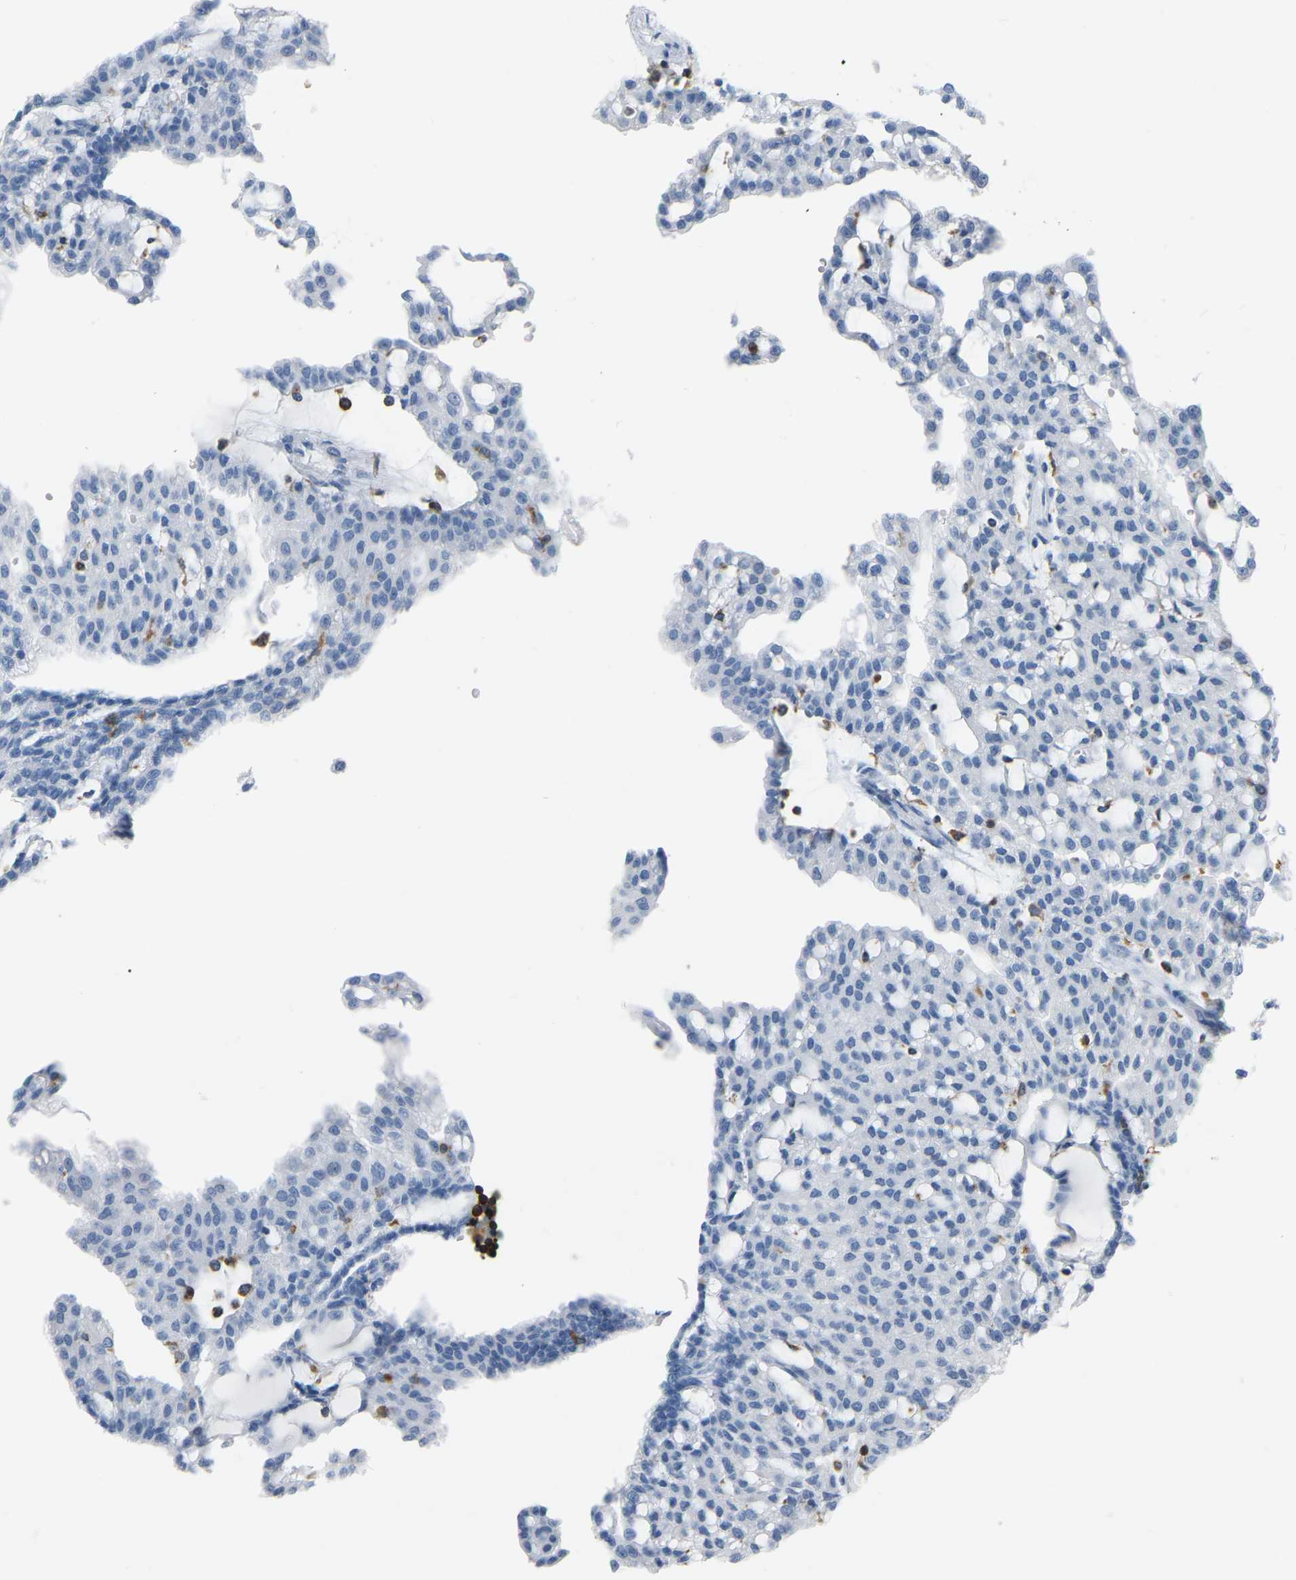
{"staining": {"intensity": "negative", "quantity": "none", "location": "none"}, "tissue": "renal cancer", "cell_type": "Tumor cells", "image_type": "cancer", "snomed": [{"axis": "morphology", "description": "Adenocarcinoma, NOS"}, {"axis": "topography", "description": "Kidney"}], "caption": "Human adenocarcinoma (renal) stained for a protein using immunohistochemistry (IHC) exhibits no expression in tumor cells.", "gene": "ARHGAP45", "patient": {"sex": "male", "age": 63}}